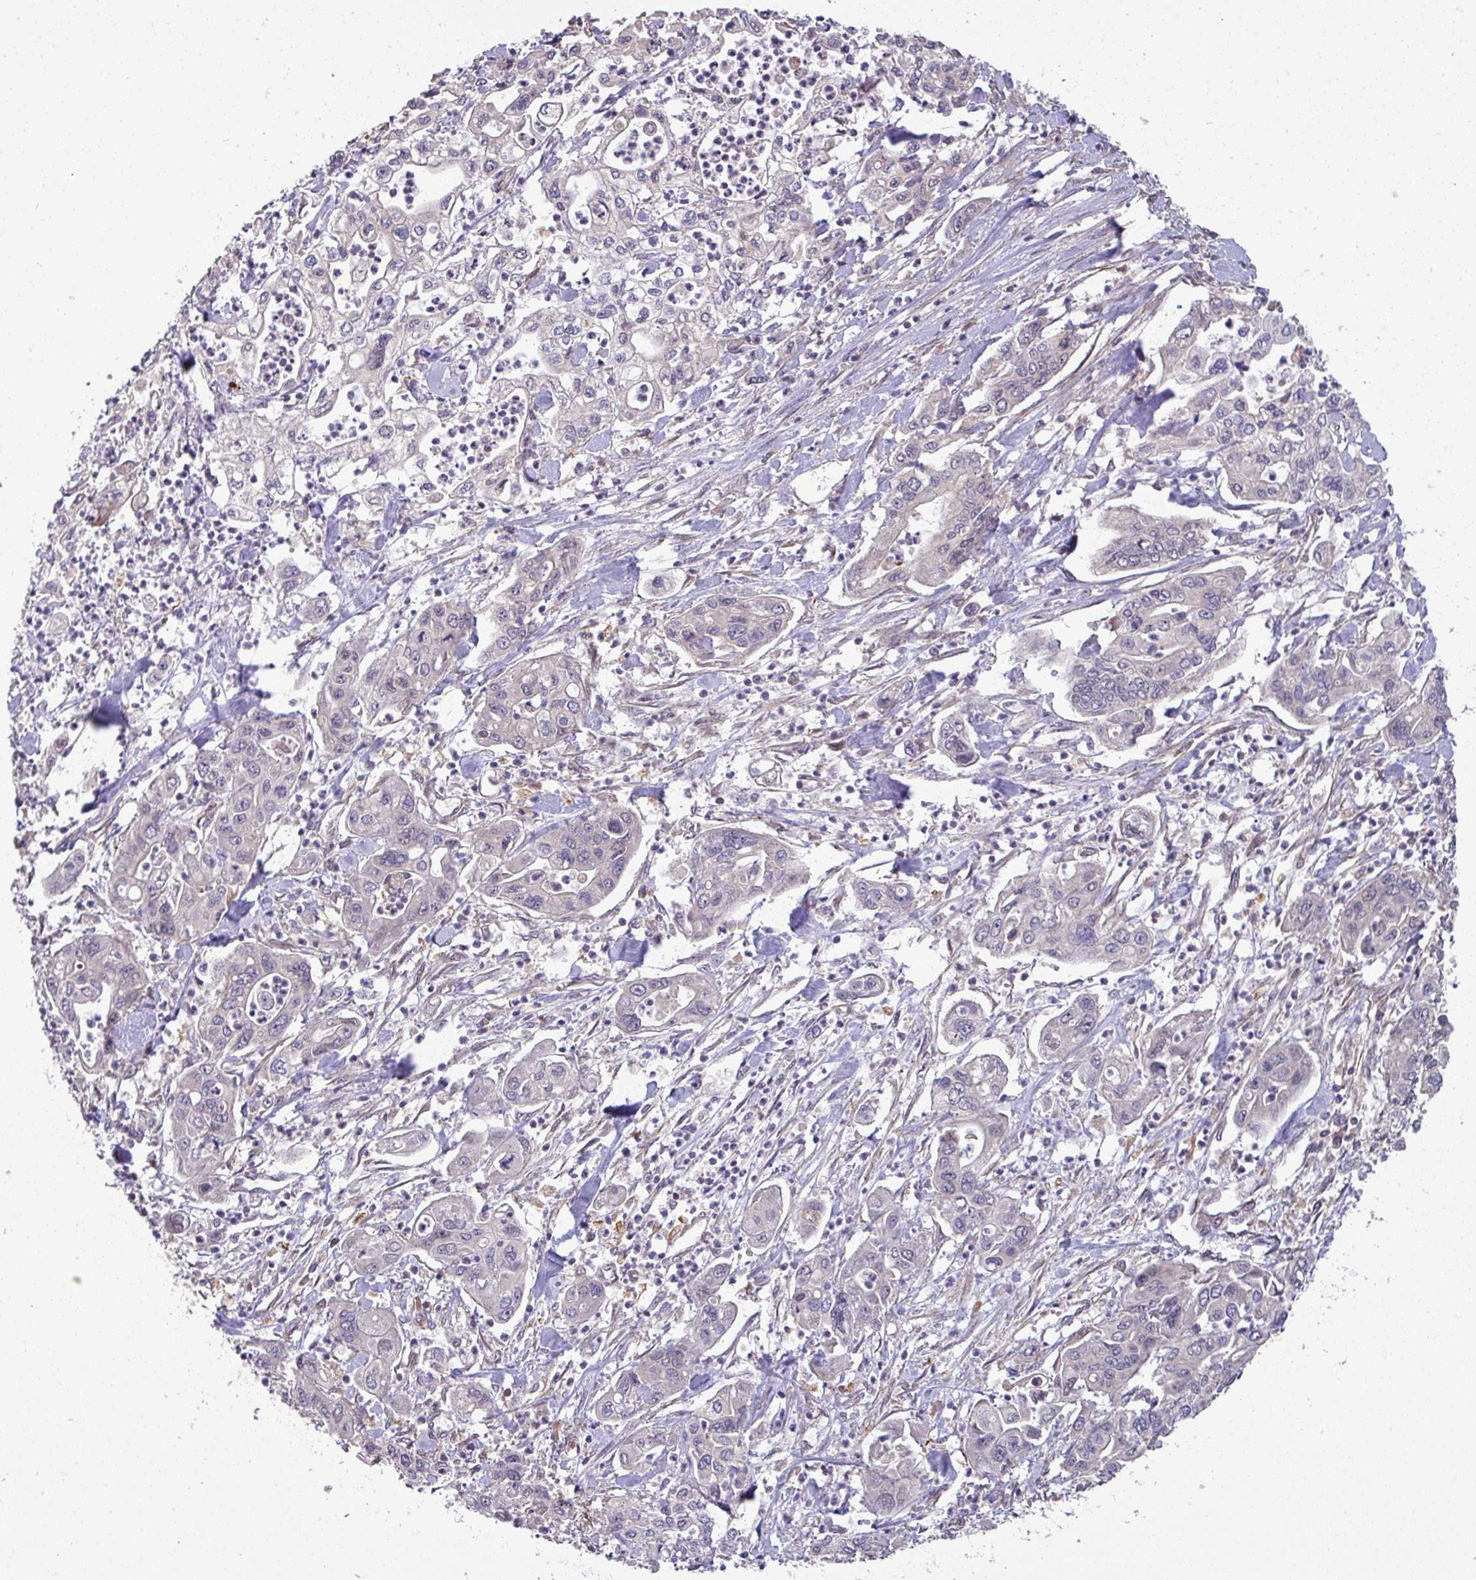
{"staining": {"intensity": "negative", "quantity": "none", "location": "none"}, "tissue": "pancreatic cancer", "cell_type": "Tumor cells", "image_type": "cancer", "snomed": [{"axis": "morphology", "description": "Adenocarcinoma, NOS"}, {"axis": "topography", "description": "Pancreas"}], "caption": "IHC of pancreatic adenocarcinoma reveals no staining in tumor cells. (DAB (3,3'-diaminobenzidine) immunohistochemistry (IHC), high magnification).", "gene": "CCDC121", "patient": {"sex": "male", "age": 62}}